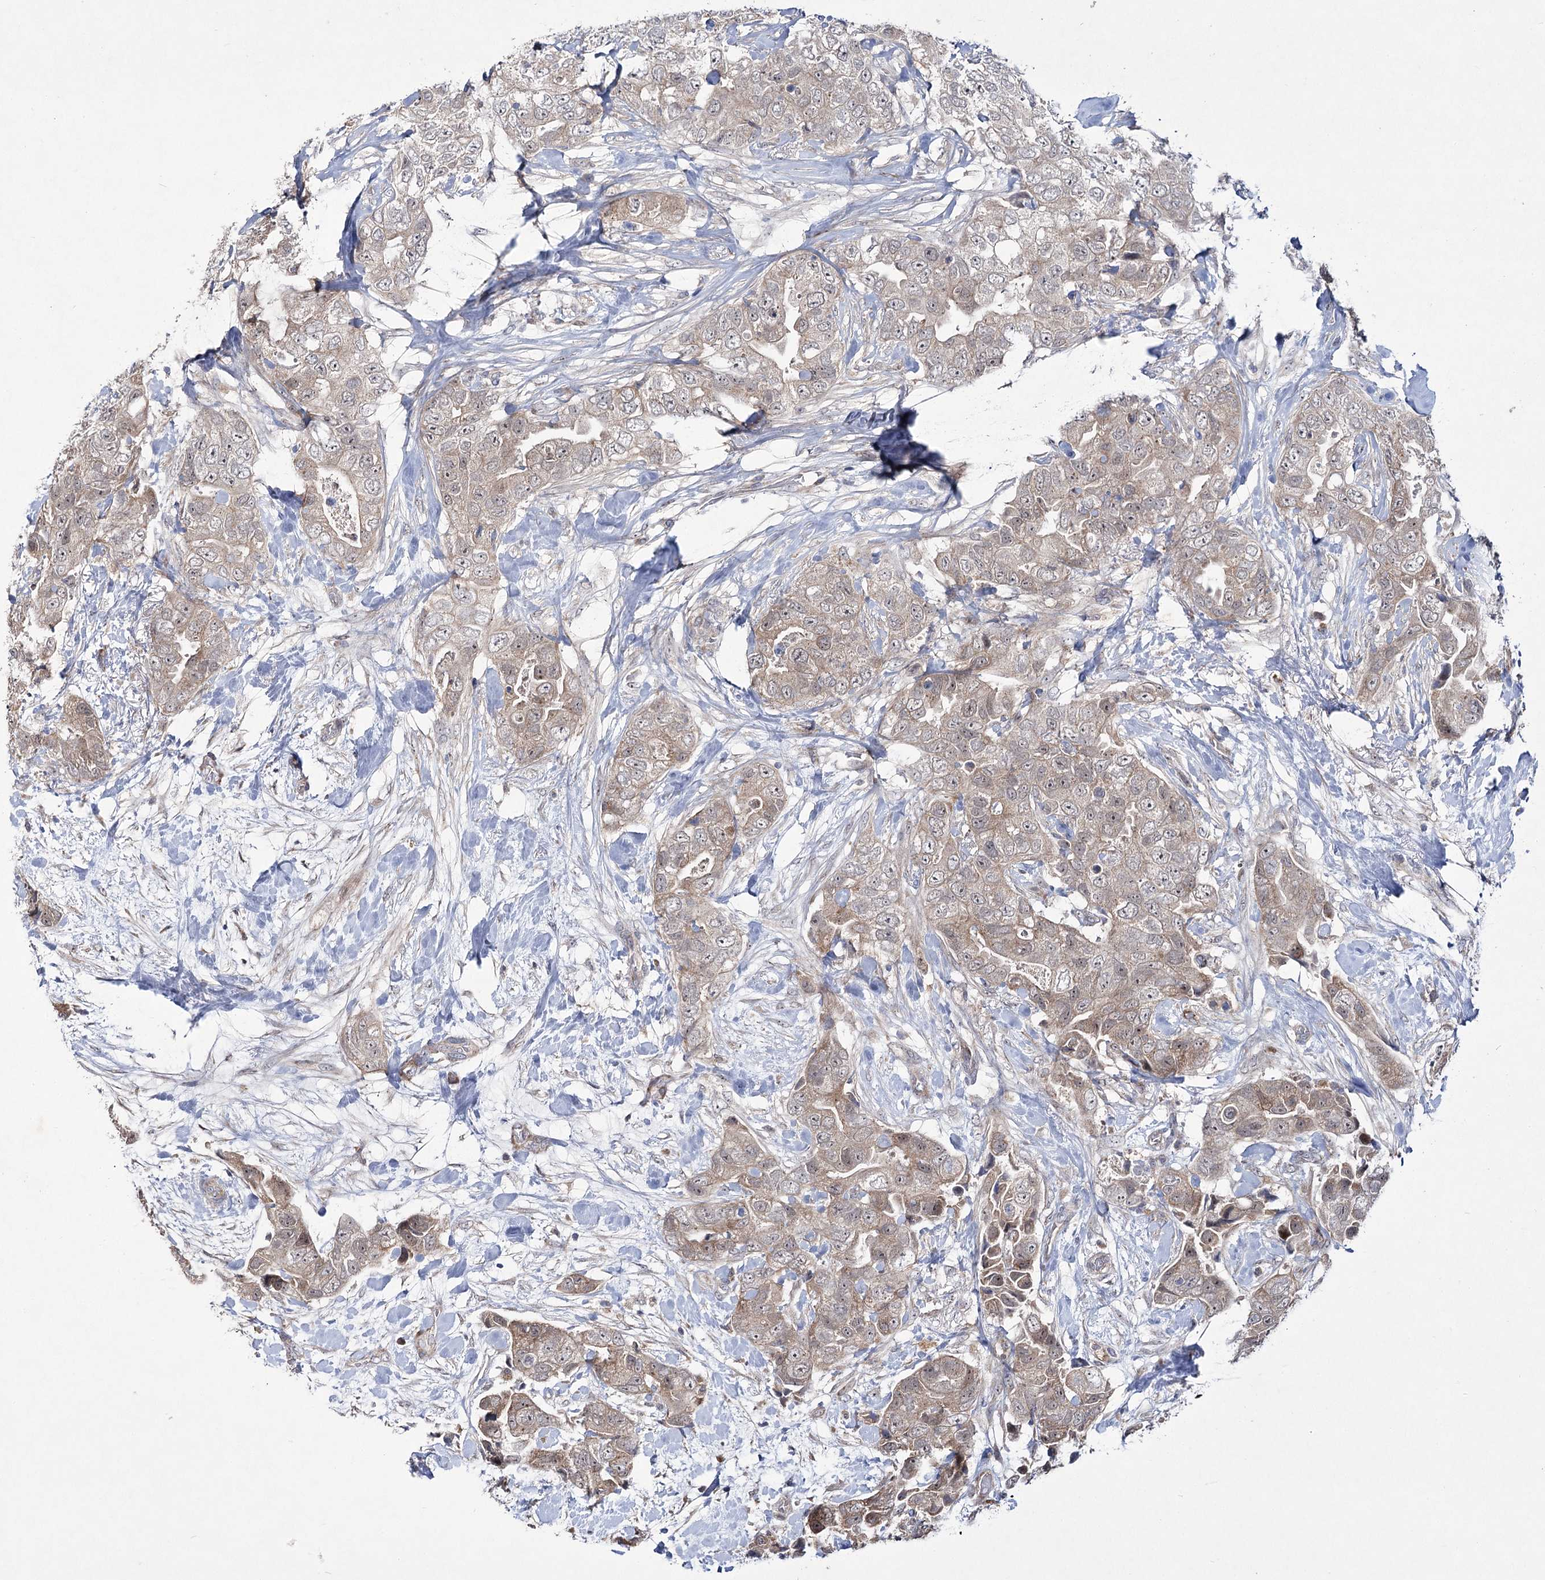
{"staining": {"intensity": "moderate", "quantity": "<25%", "location": "cytoplasmic/membranous"}, "tissue": "breast cancer", "cell_type": "Tumor cells", "image_type": "cancer", "snomed": [{"axis": "morphology", "description": "Duct carcinoma"}, {"axis": "topography", "description": "Breast"}], "caption": "A high-resolution micrograph shows immunohistochemistry (IHC) staining of breast cancer, which displays moderate cytoplasmic/membranous staining in approximately <25% of tumor cells.", "gene": "ARHGAP32", "patient": {"sex": "female", "age": 62}}